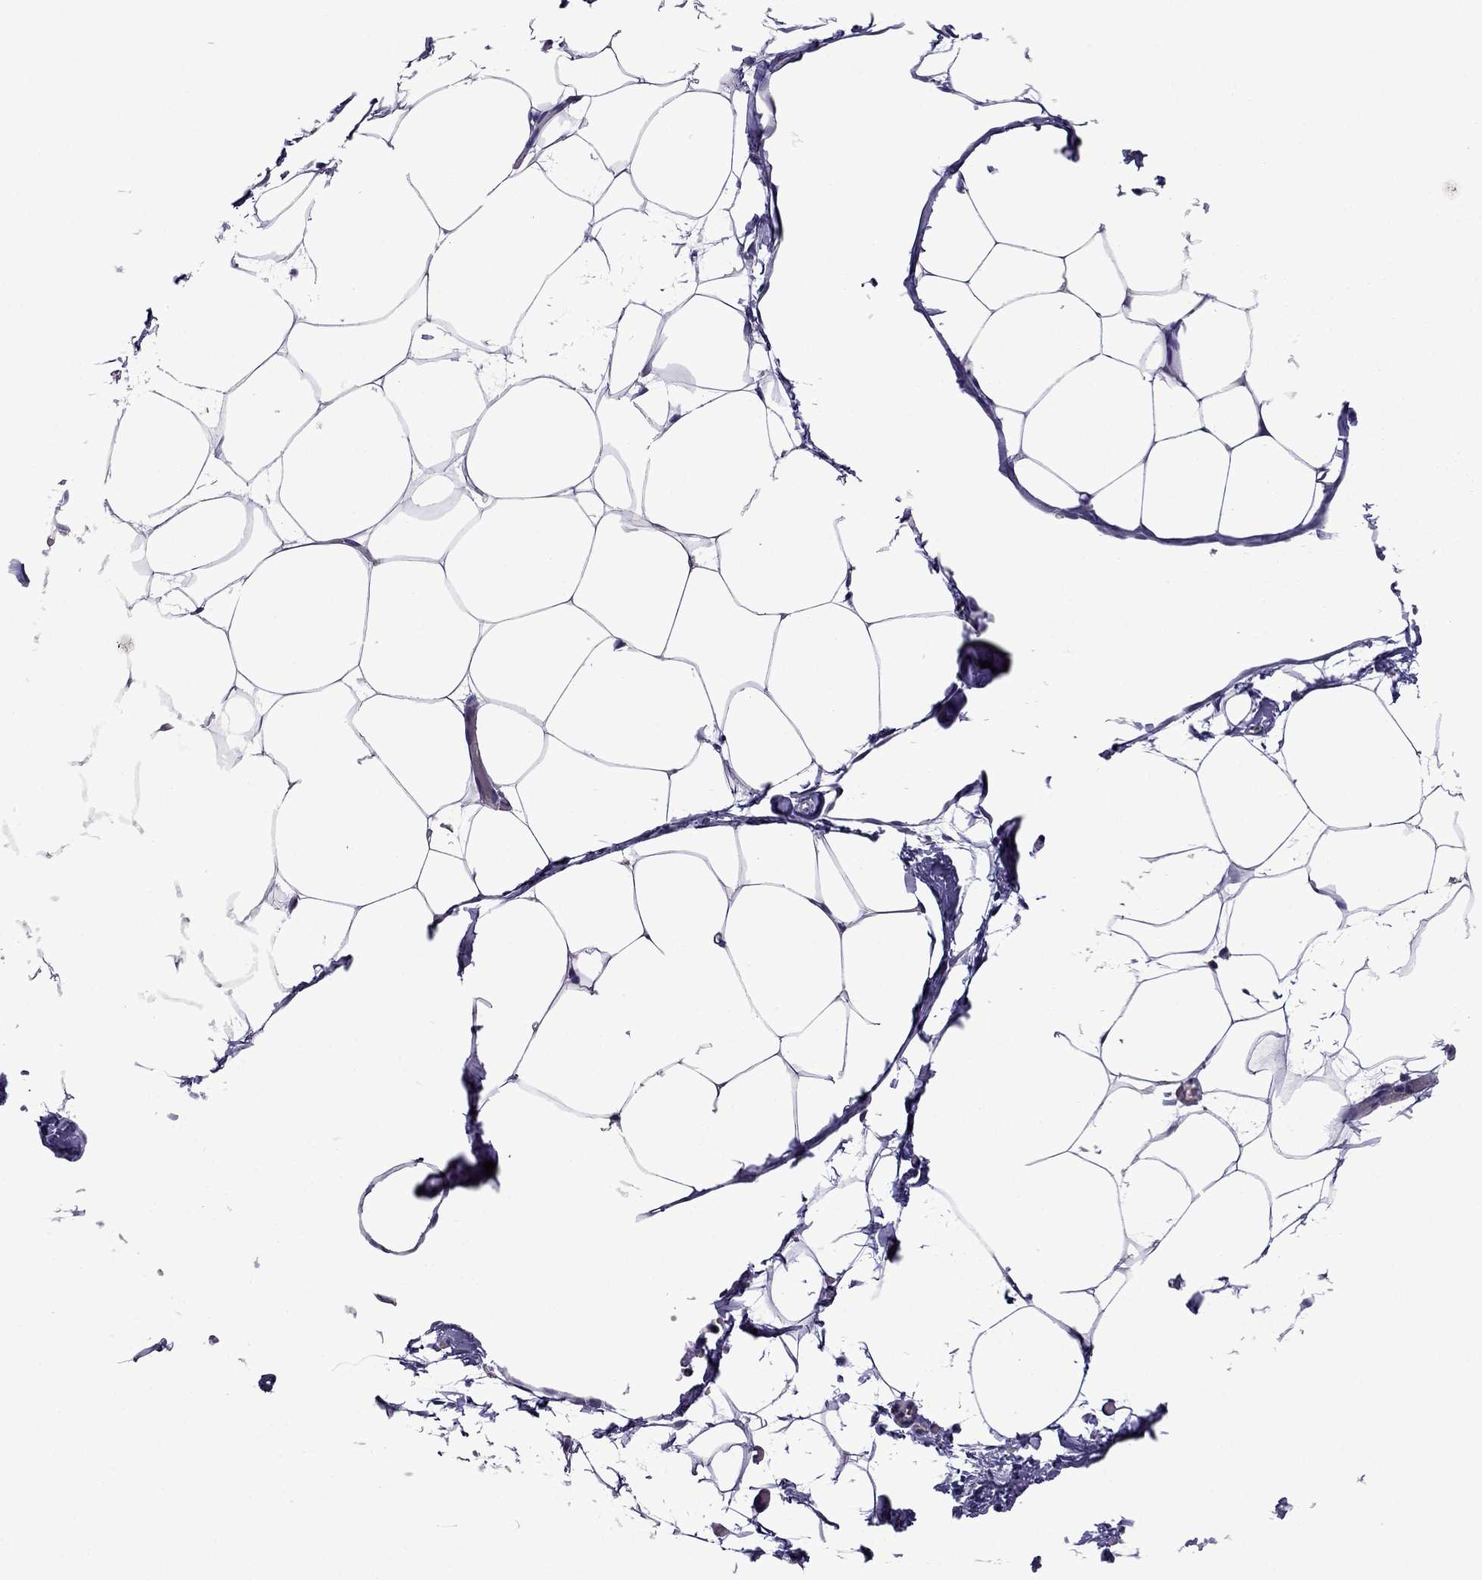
{"staining": {"intensity": "negative", "quantity": "none", "location": "none"}, "tissue": "adipose tissue", "cell_type": "Adipocytes", "image_type": "normal", "snomed": [{"axis": "morphology", "description": "Normal tissue, NOS"}, {"axis": "topography", "description": "Adipose tissue"}], "caption": "Immunohistochemistry (IHC) micrograph of normal adipose tissue stained for a protein (brown), which displays no positivity in adipocytes. (DAB (3,3'-diaminobenzidine) immunohistochemistry, high magnification).", "gene": "TTN", "patient": {"sex": "male", "age": 57}}